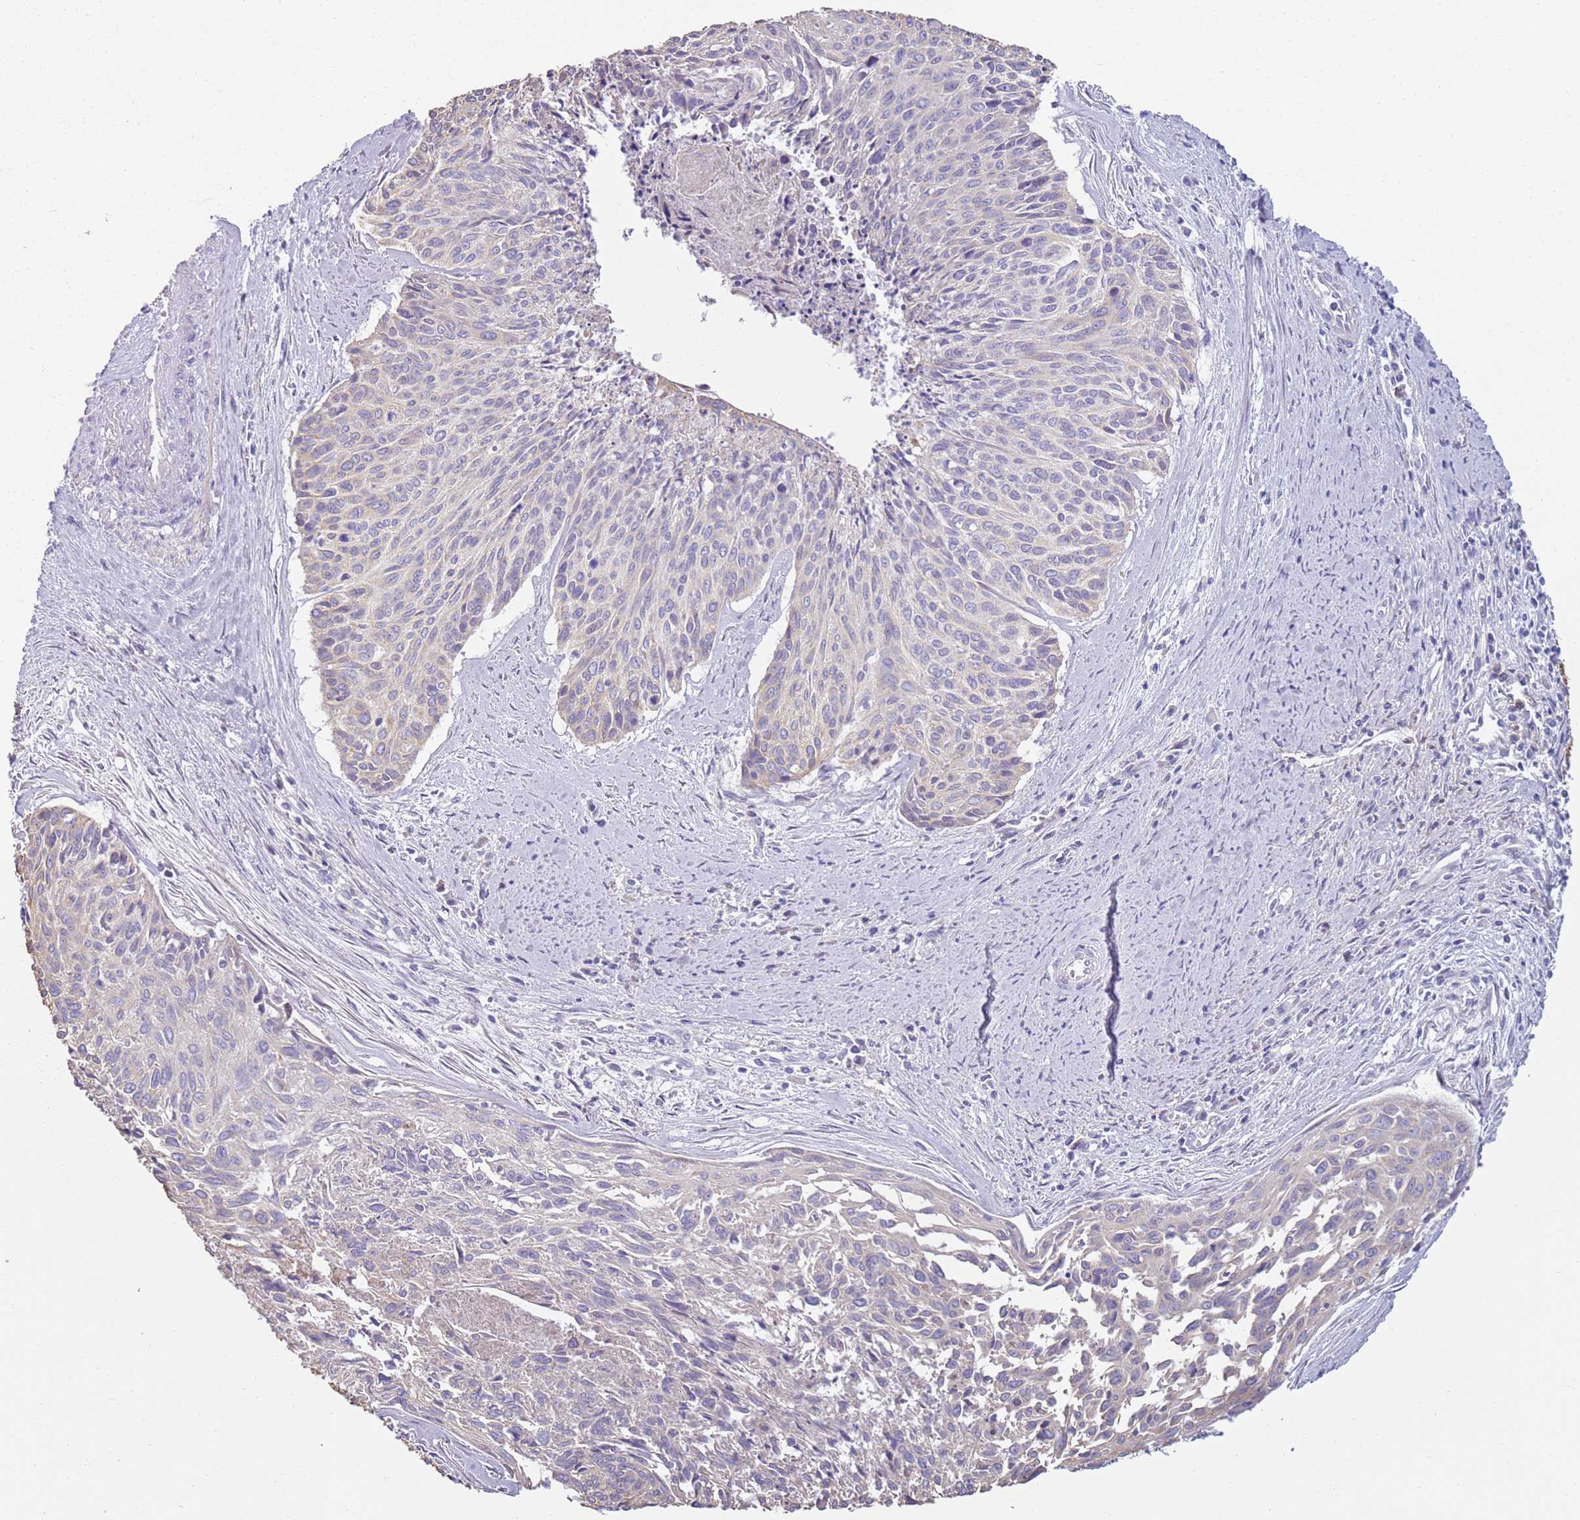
{"staining": {"intensity": "negative", "quantity": "none", "location": "none"}, "tissue": "cervical cancer", "cell_type": "Tumor cells", "image_type": "cancer", "snomed": [{"axis": "morphology", "description": "Squamous cell carcinoma, NOS"}, {"axis": "topography", "description": "Cervix"}], "caption": "An immunohistochemistry micrograph of cervical cancer (squamous cell carcinoma) is shown. There is no staining in tumor cells of cervical cancer (squamous cell carcinoma).", "gene": "OAF", "patient": {"sex": "female", "age": 55}}